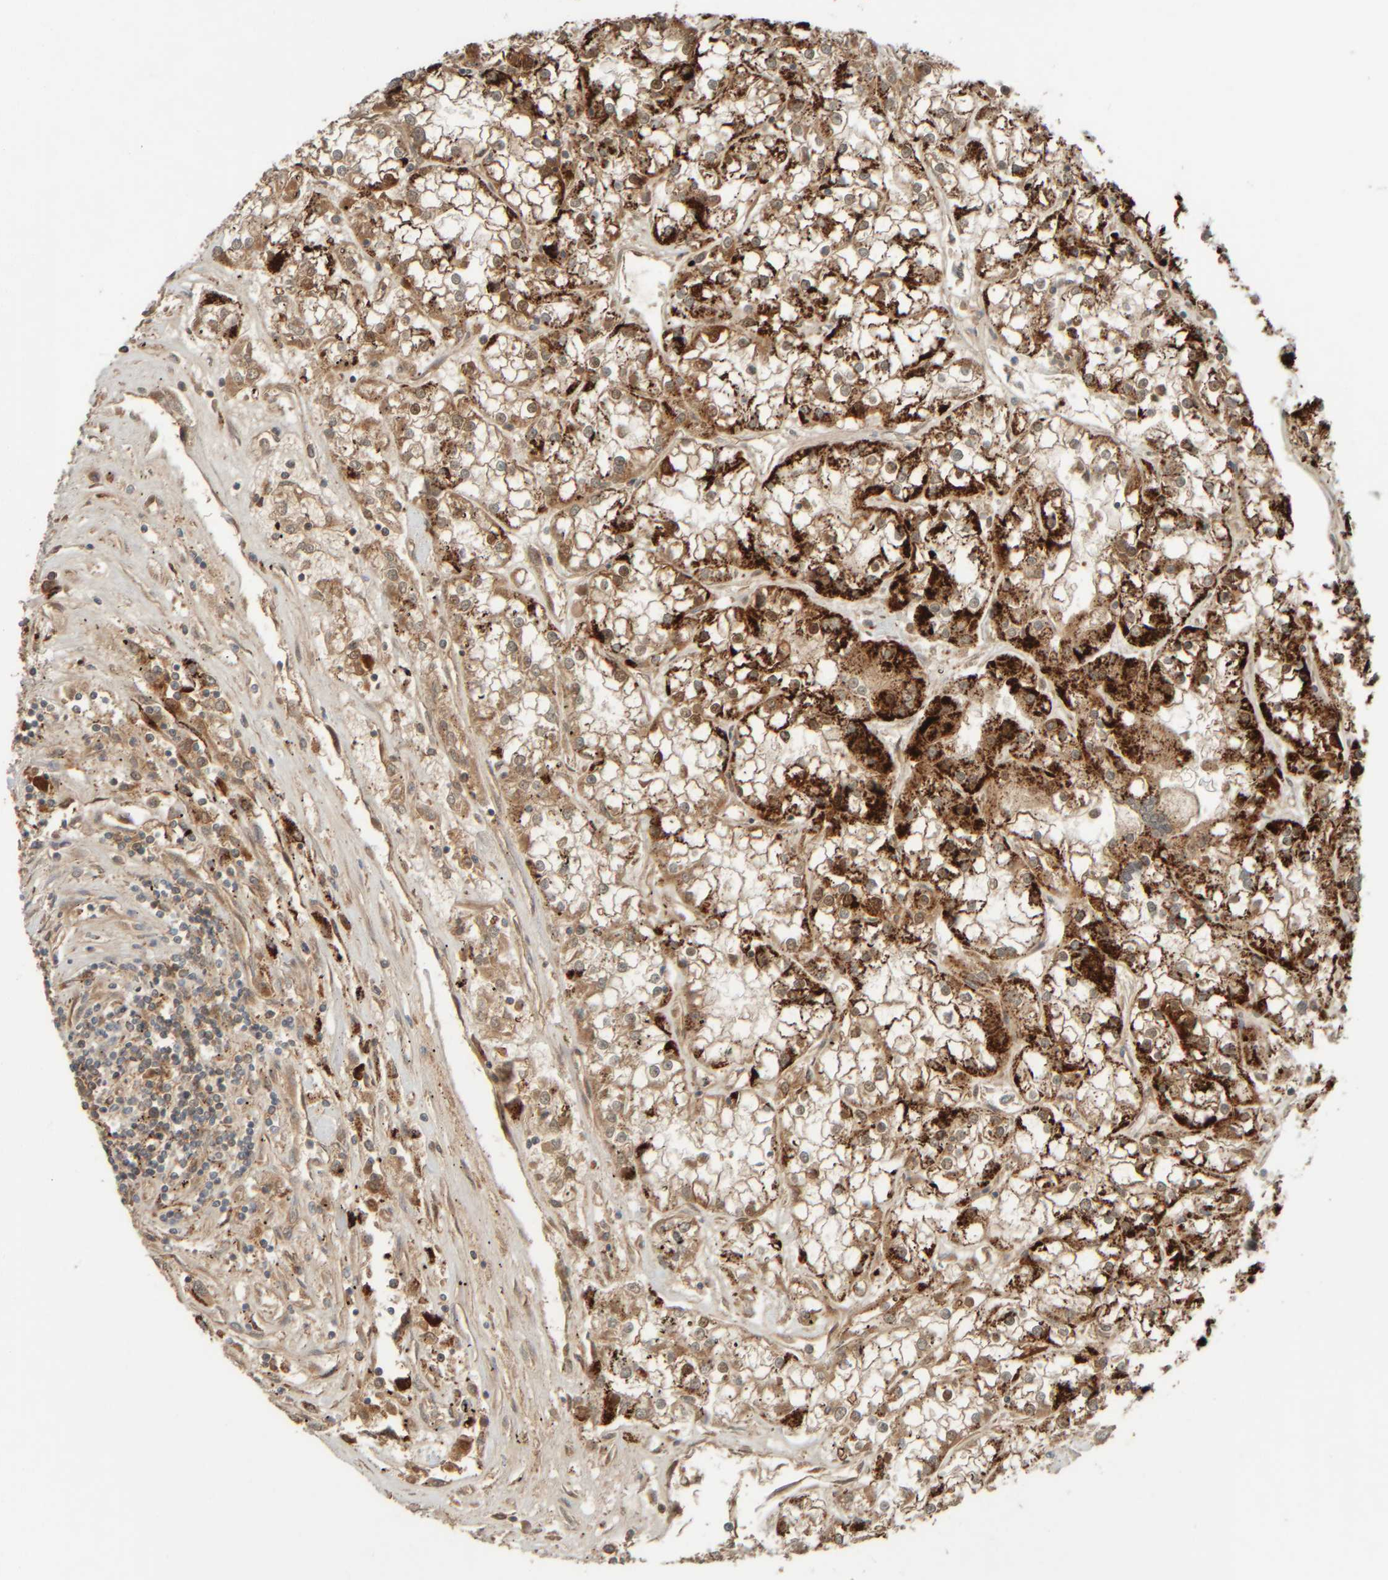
{"staining": {"intensity": "strong", "quantity": ">75%", "location": "cytoplasmic/membranous"}, "tissue": "renal cancer", "cell_type": "Tumor cells", "image_type": "cancer", "snomed": [{"axis": "morphology", "description": "Adenocarcinoma, NOS"}, {"axis": "topography", "description": "Kidney"}], "caption": "Immunohistochemistry of human renal cancer (adenocarcinoma) demonstrates high levels of strong cytoplasmic/membranous expression in approximately >75% of tumor cells.", "gene": "SPAG5", "patient": {"sex": "female", "age": 52}}